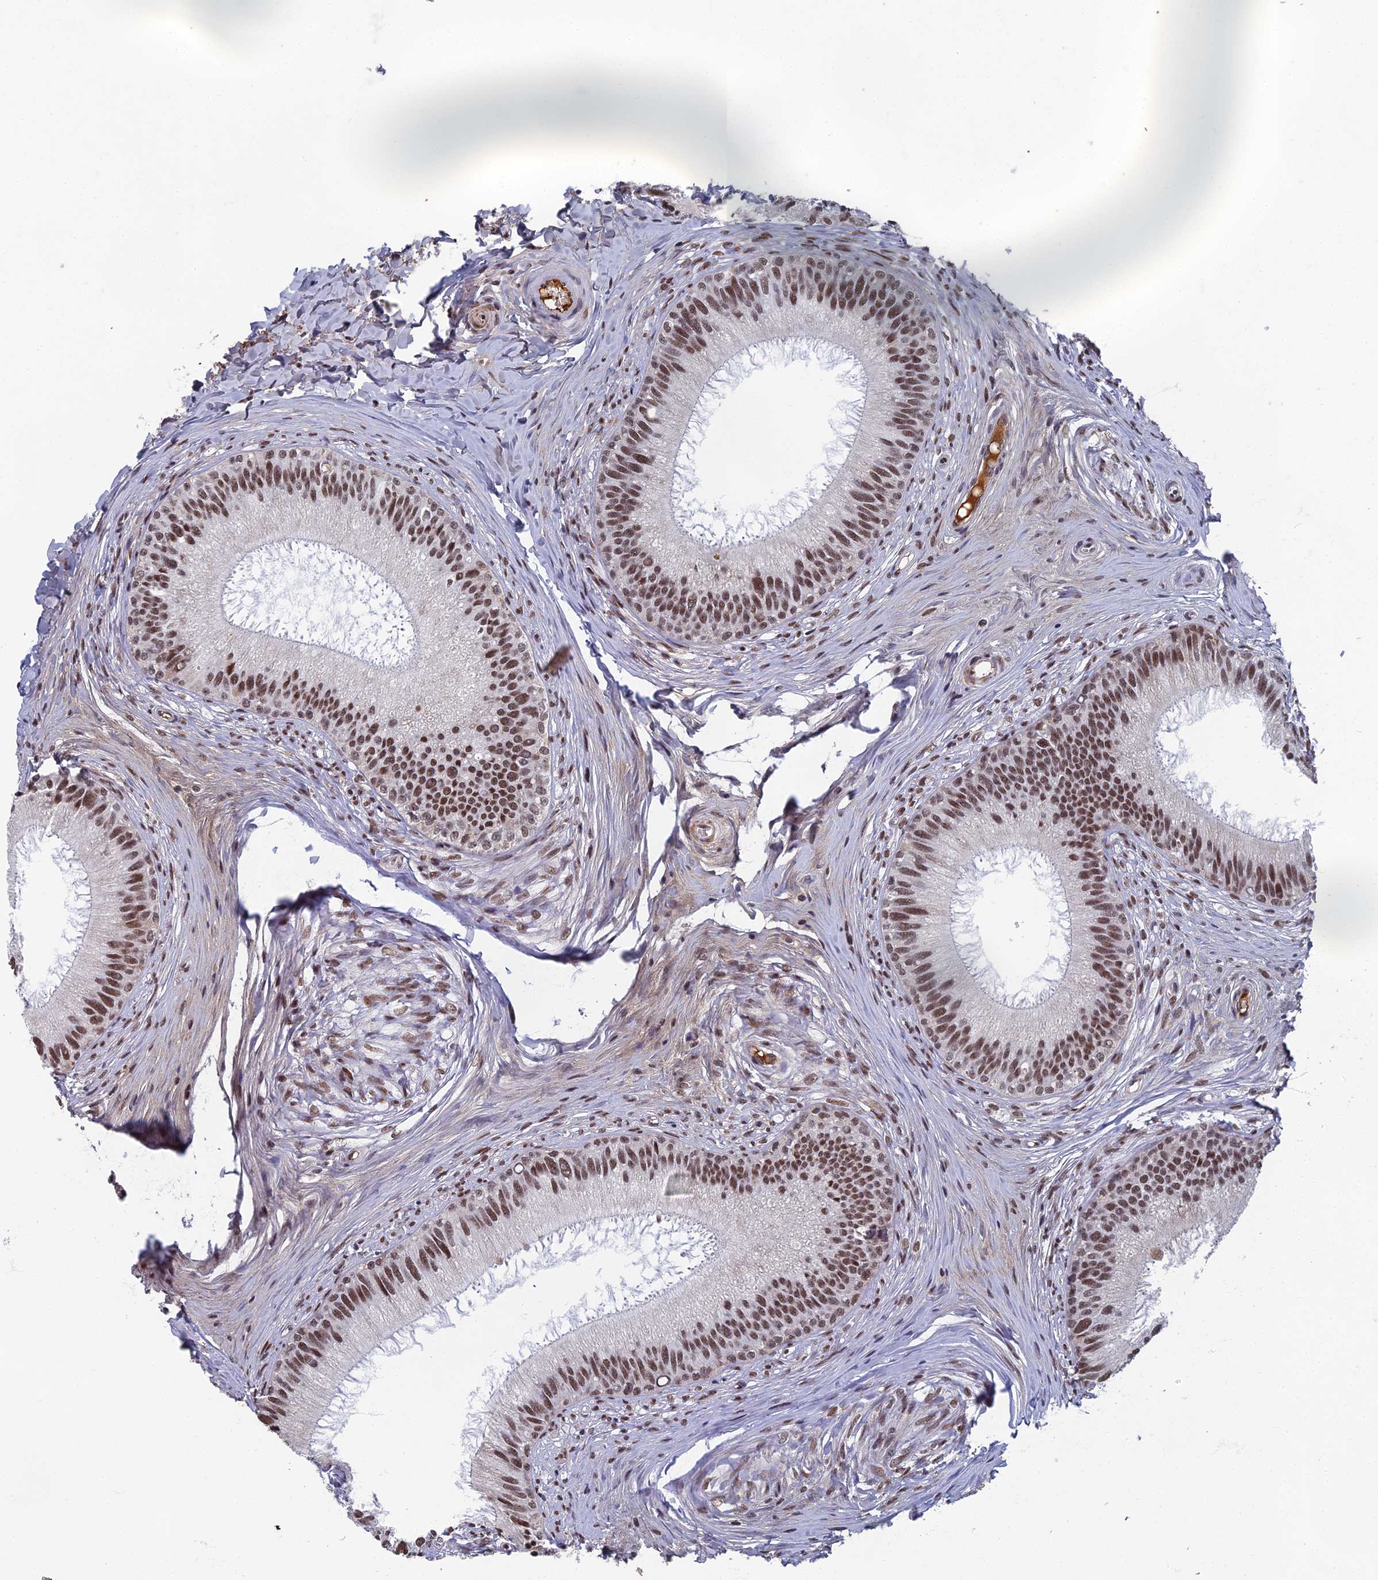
{"staining": {"intensity": "moderate", "quantity": ">75%", "location": "nuclear"}, "tissue": "epididymis", "cell_type": "Glandular cells", "image_type": "normal", "snomed": [{"axis": "morphology", "description": "Normal tissue, NOS"}, {"axis": "topography", "description": "Epididymis"}], "caption": "IHC micrograph of benign human epididymis stained for a protein (brown), which shows medium levels of moderate nuclear staining in approximately >75% of glandular cells.", "gene": "TAF13", "patient": {"sex": "male", "age": 27}}